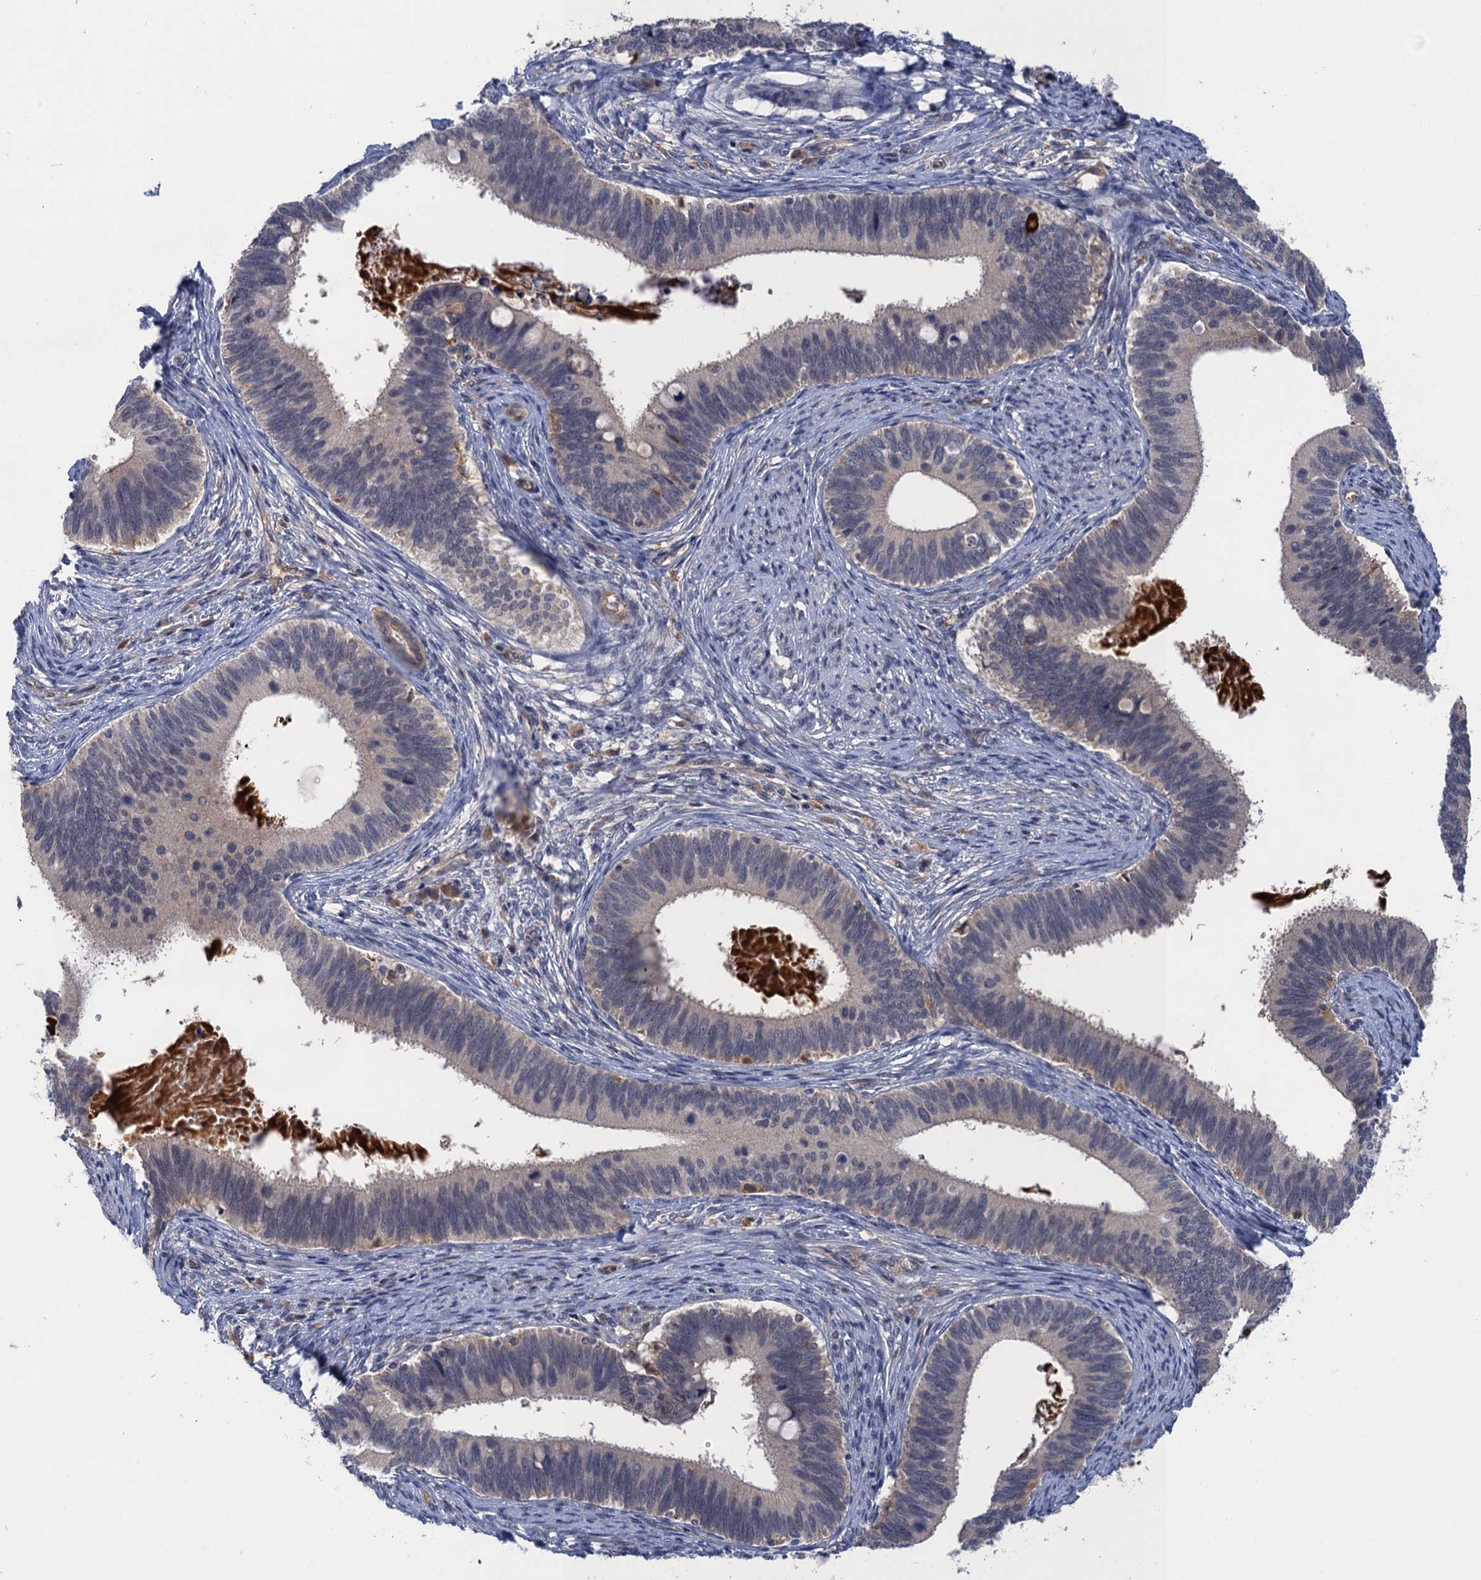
{"staining": {"intensity": "negative", "quantity": "none", "location": "none"}, "tissue": "cervical cancer", "cell_type": "Tumor cells", "image_type": "cancer", "snomed": [{"axis": "morphology", "description": "Adenocarcinoma, NOS"}, {"axis": "topography", "description": "Cervix"}], "caption": "The photomicrograph reveals no staining of tumor cells in cervical cancer.", "gene": "NEK8", "patient": {"sex": "female", "age": 42}}